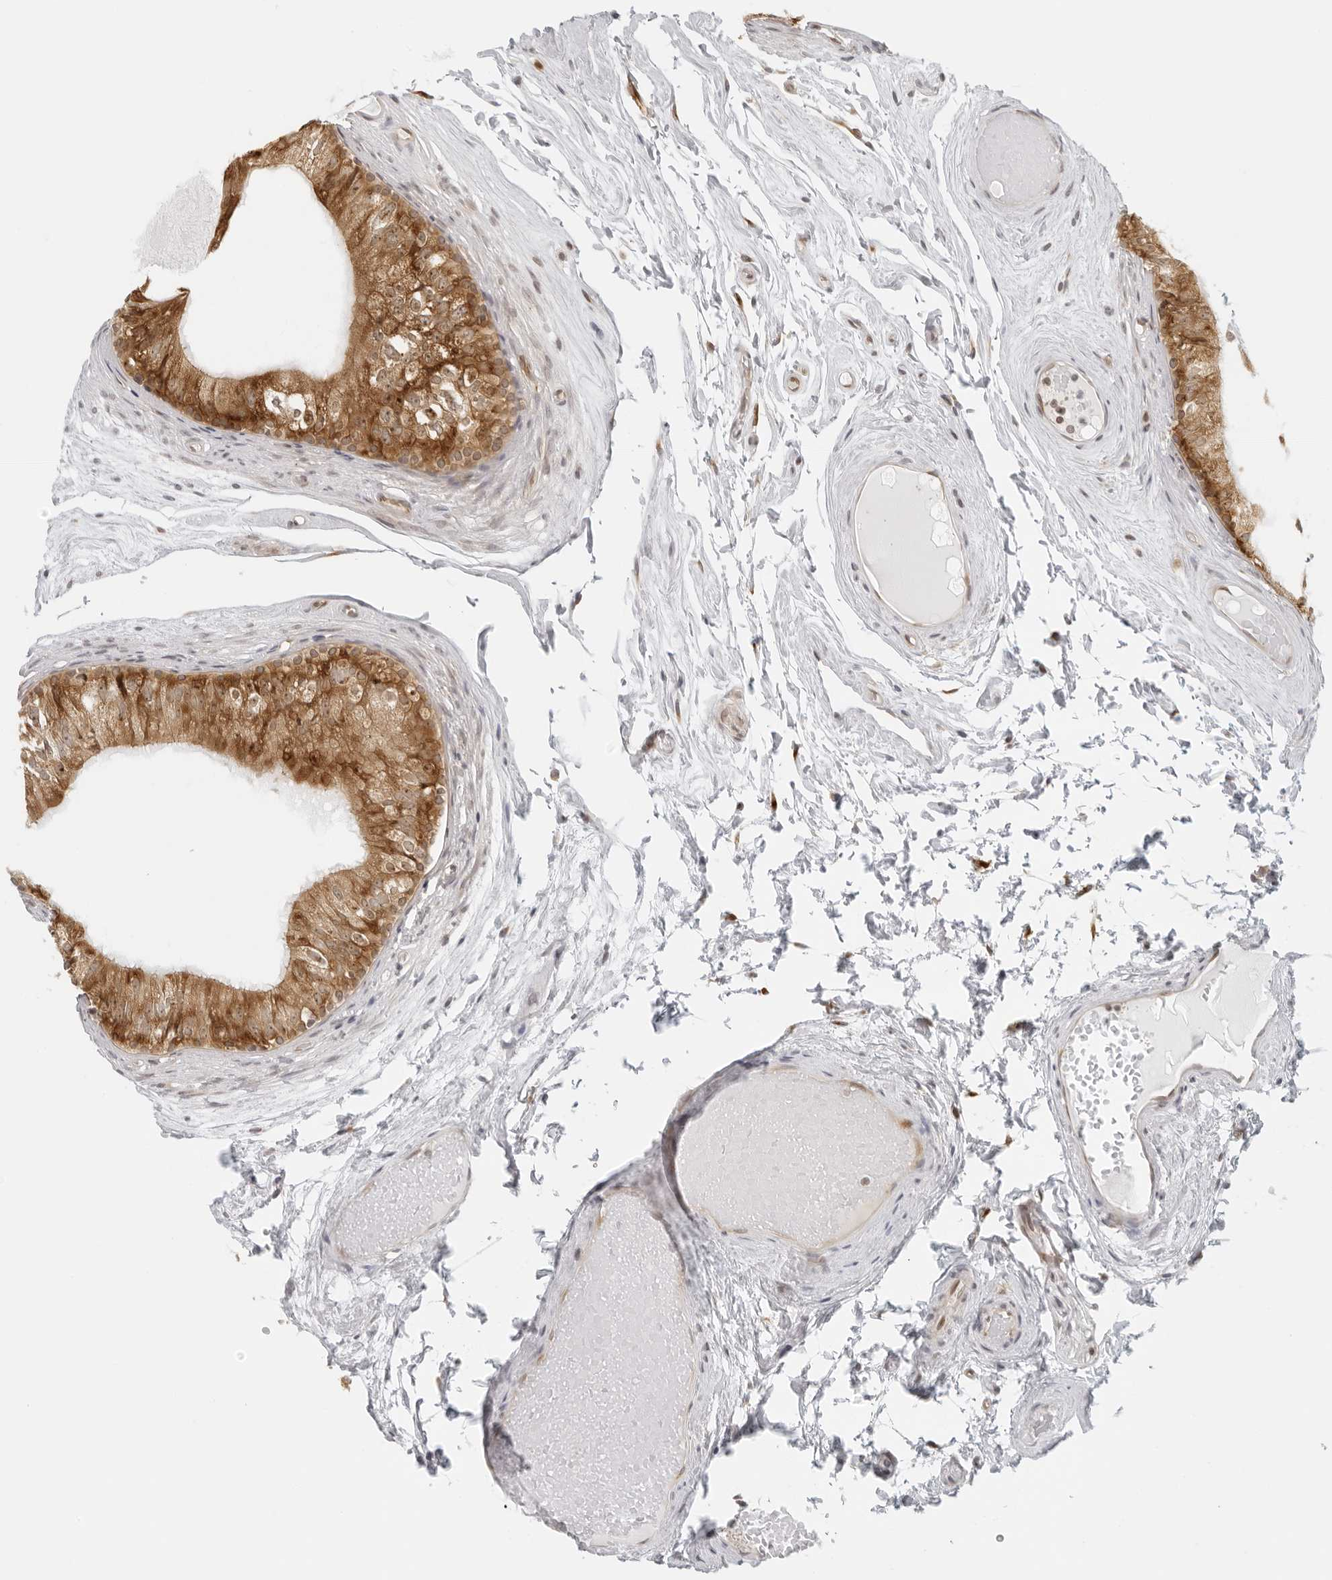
{"staining": {"intensity": "strong", "quantity": ">75%", "location": "cytoplasmic/membranous"}, "tissue": "epididymis", "cell_type": "Glandular cells", "image_type": "normal", "snomed": [{"axis": "morphology", "description": "Normal tissue, NOS"}, {"axis": "topography", "description": "Epididymis"}], "caption": "Protein expression analysis of benign epididymis reveals strong cytoplasmic/membranous expression in approximately >75% of glandular cells. The protein of interest is shown in brown color, while the nuclei are stained blue.", "gene": "EIF4G1", "patient": {"sex": "male", "age": 79}}